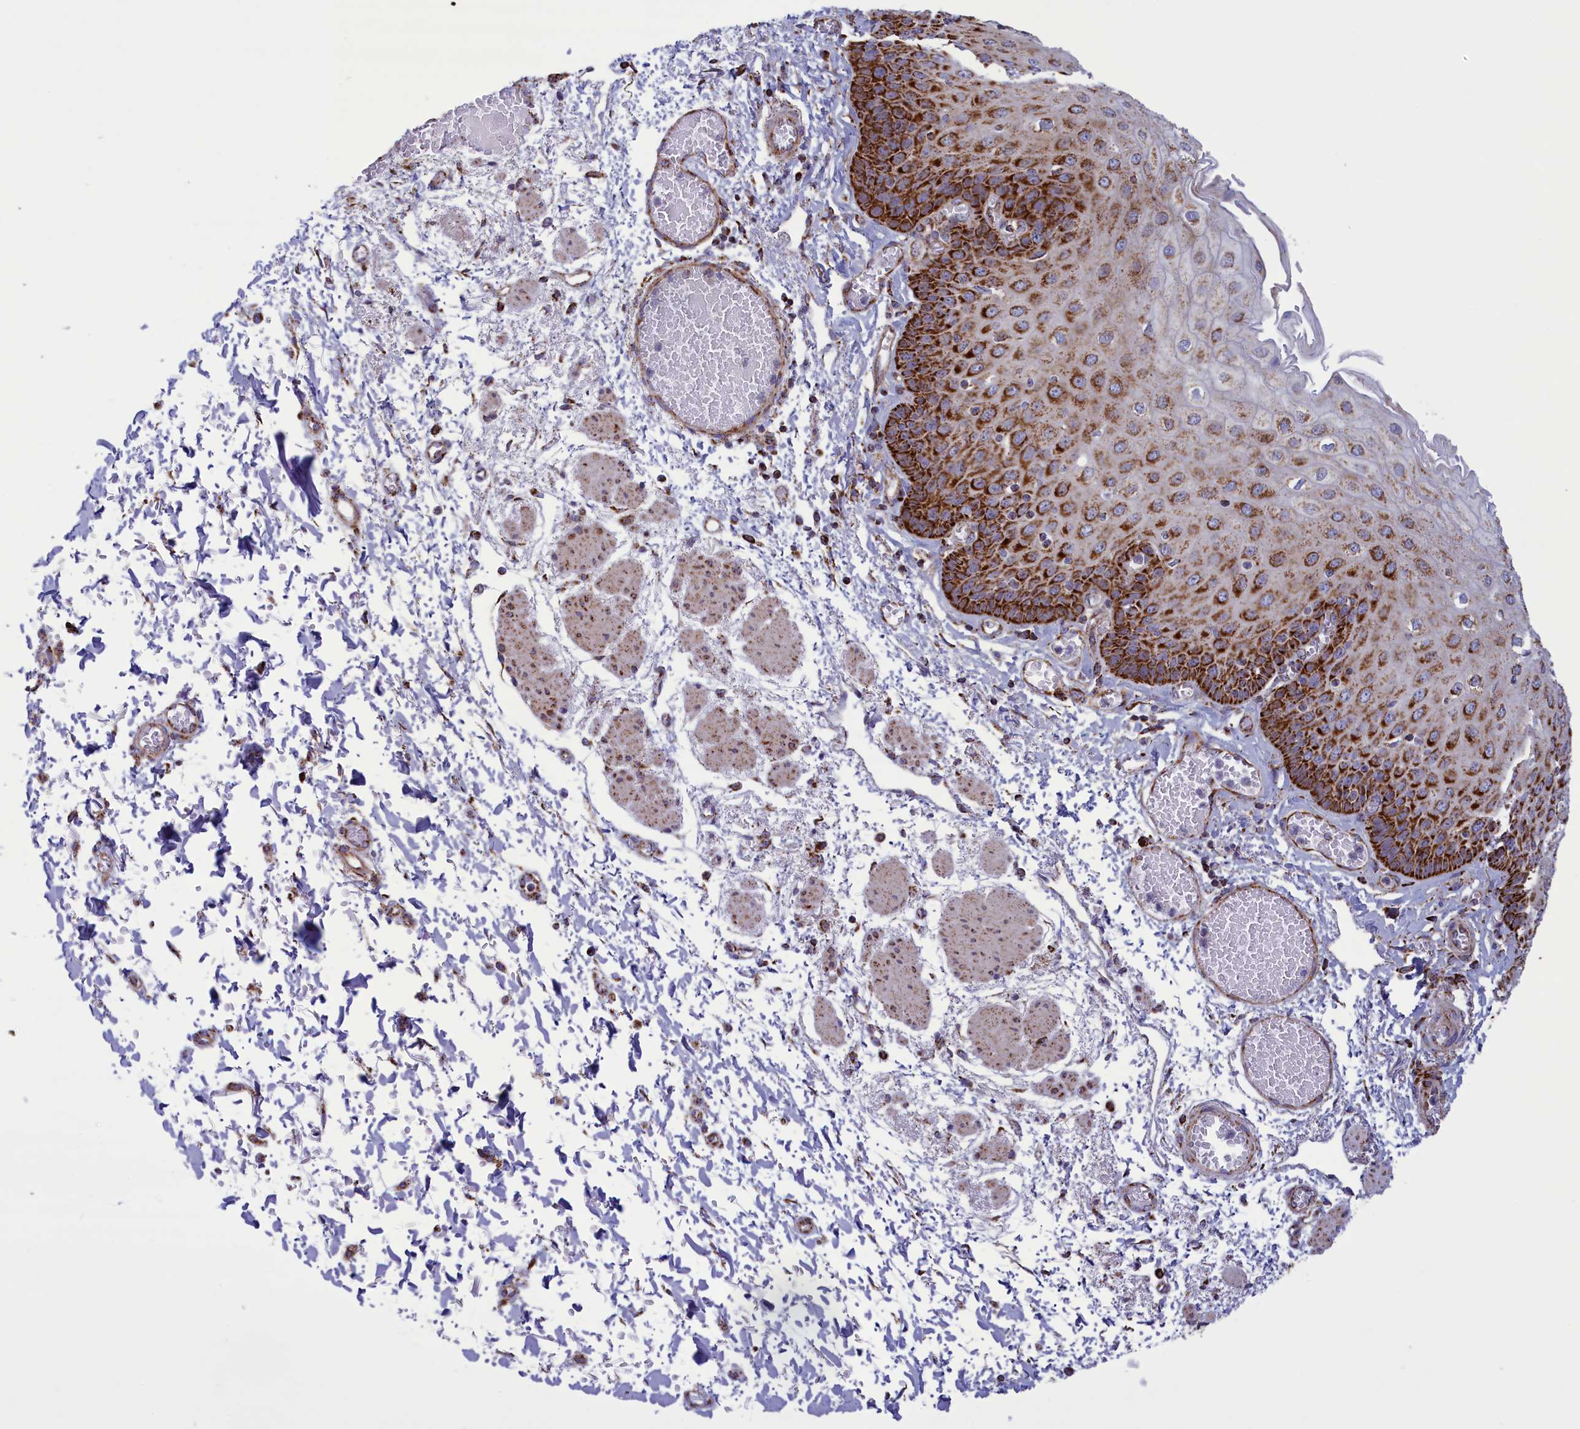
{"staining": {"intensity": "strong", "quantity": ">75%", "location": "cytoplasmic/membranous"}, "tissue": "esophagus", "cell_type": "Squamous epithelial cells", "image_type": "normal", "snomed": [{"axis": "morphology", "description": "Normal tissue, NOS"}, {"axis": "topography", "description": "Esophagus"}], "caption": "Immunohistochemical staining of unremarkable human esophagus reveals >75% levels of strong cytoplasmic/membranous protein positivity in about >75% of squamous epithelial cells. The staining was performed using DAB to visualize the protein expression in brown, while the nuclei were stained in blue with hematoxylin (Magnification: 20x).", "gene": "ISOC2", "patient": {"sex": "male", "age": 81}}